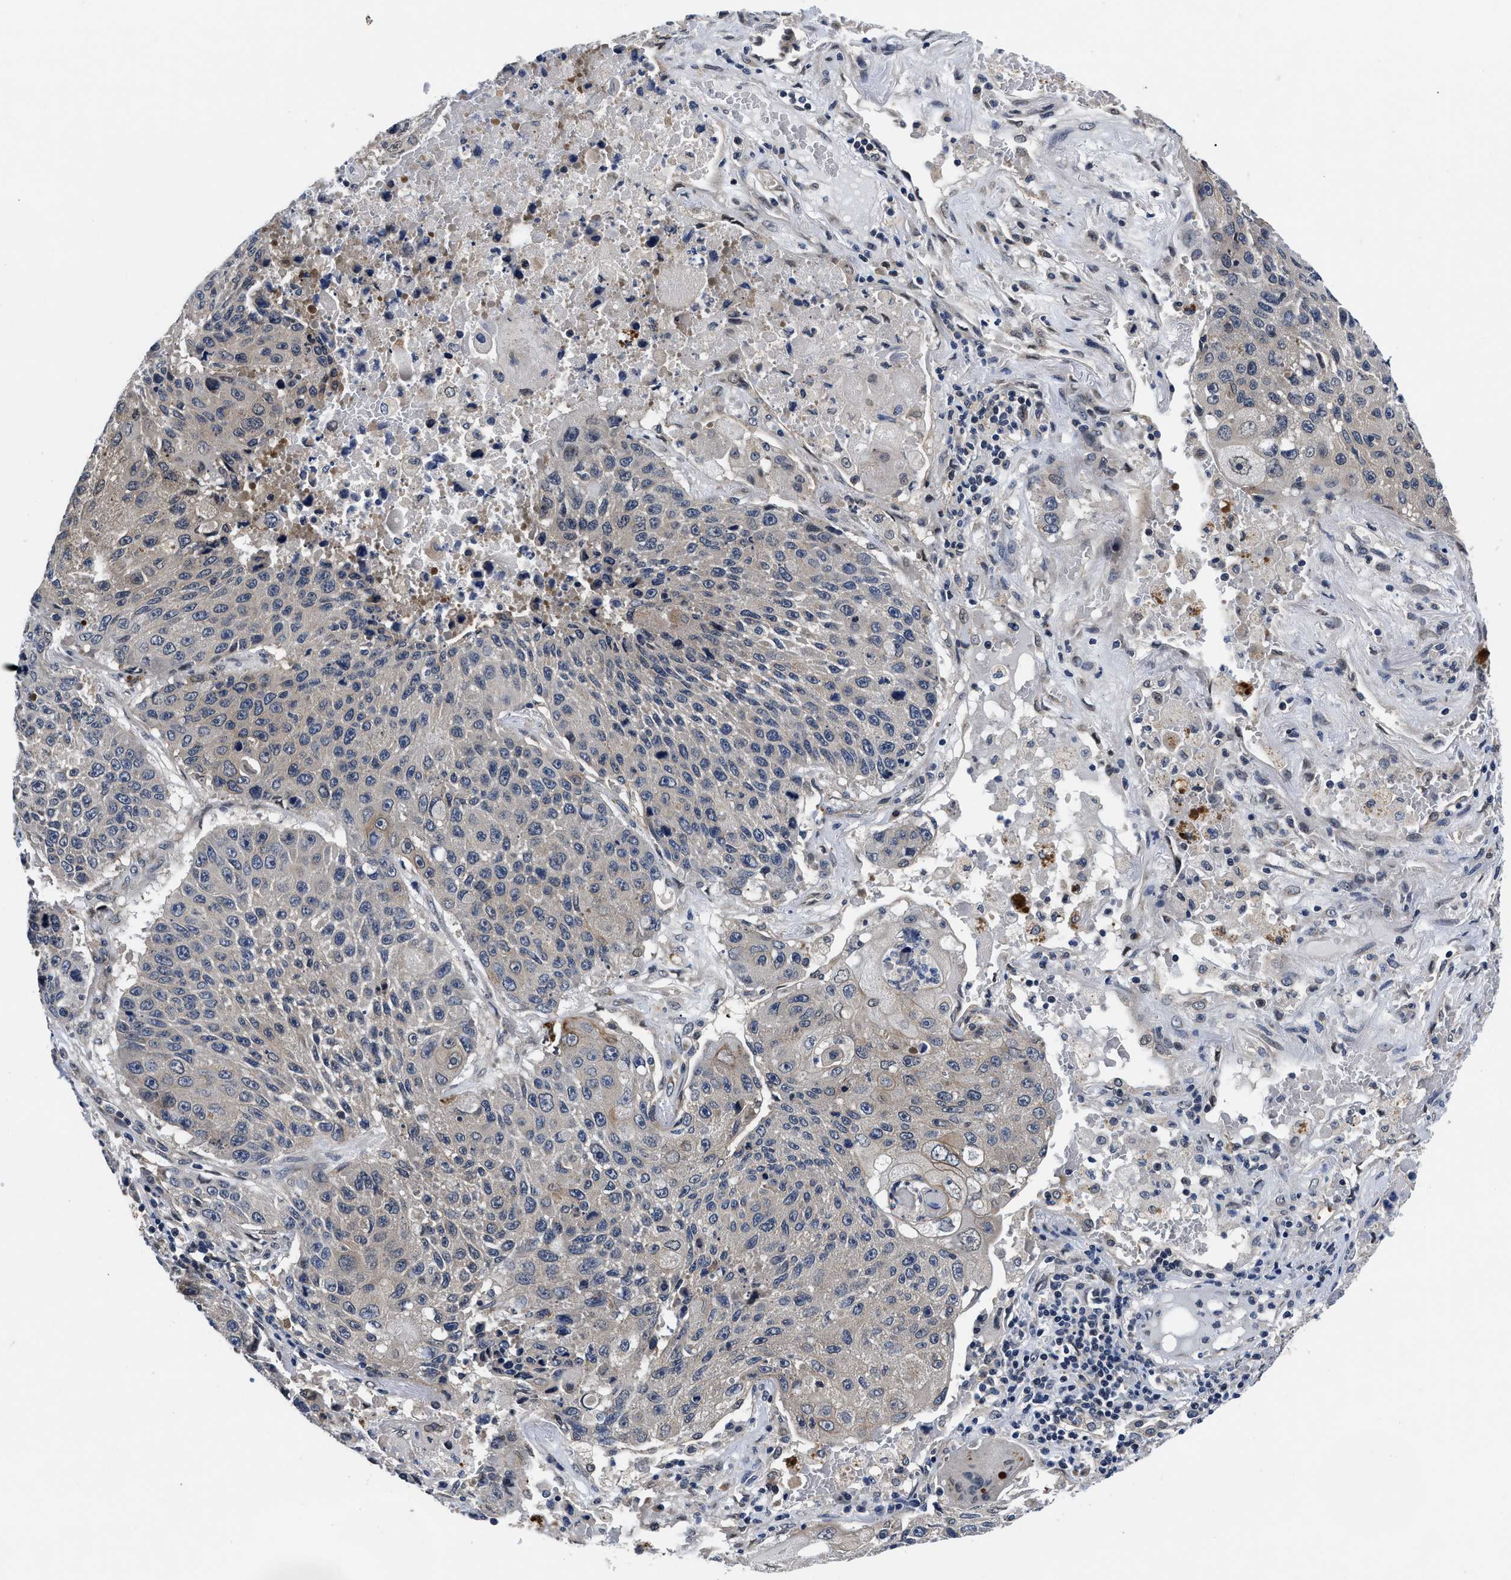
{"staining": {"intensity": "negative", "quantity": "none", "location": "none"}, "tissue": "lung cancer", "cell_type": "Tumor cells", "image_type": "cancer", "snomed": [{"axis": "morphology", "description": "Squamous cell carcinoma, NOS"}, {"axis": "topography", "description": "Lung"}], "caption": "Tumor cells show no significant positivity in squamous cell carcinoma (lung). Brightfield microscopy of immunohistochemistry (IHC) stained with DAB (brown) and hematoxylin (blue), captured at high magnification.", "gene": "SNX10", "patient": {"sex": "male", "age": 61}}